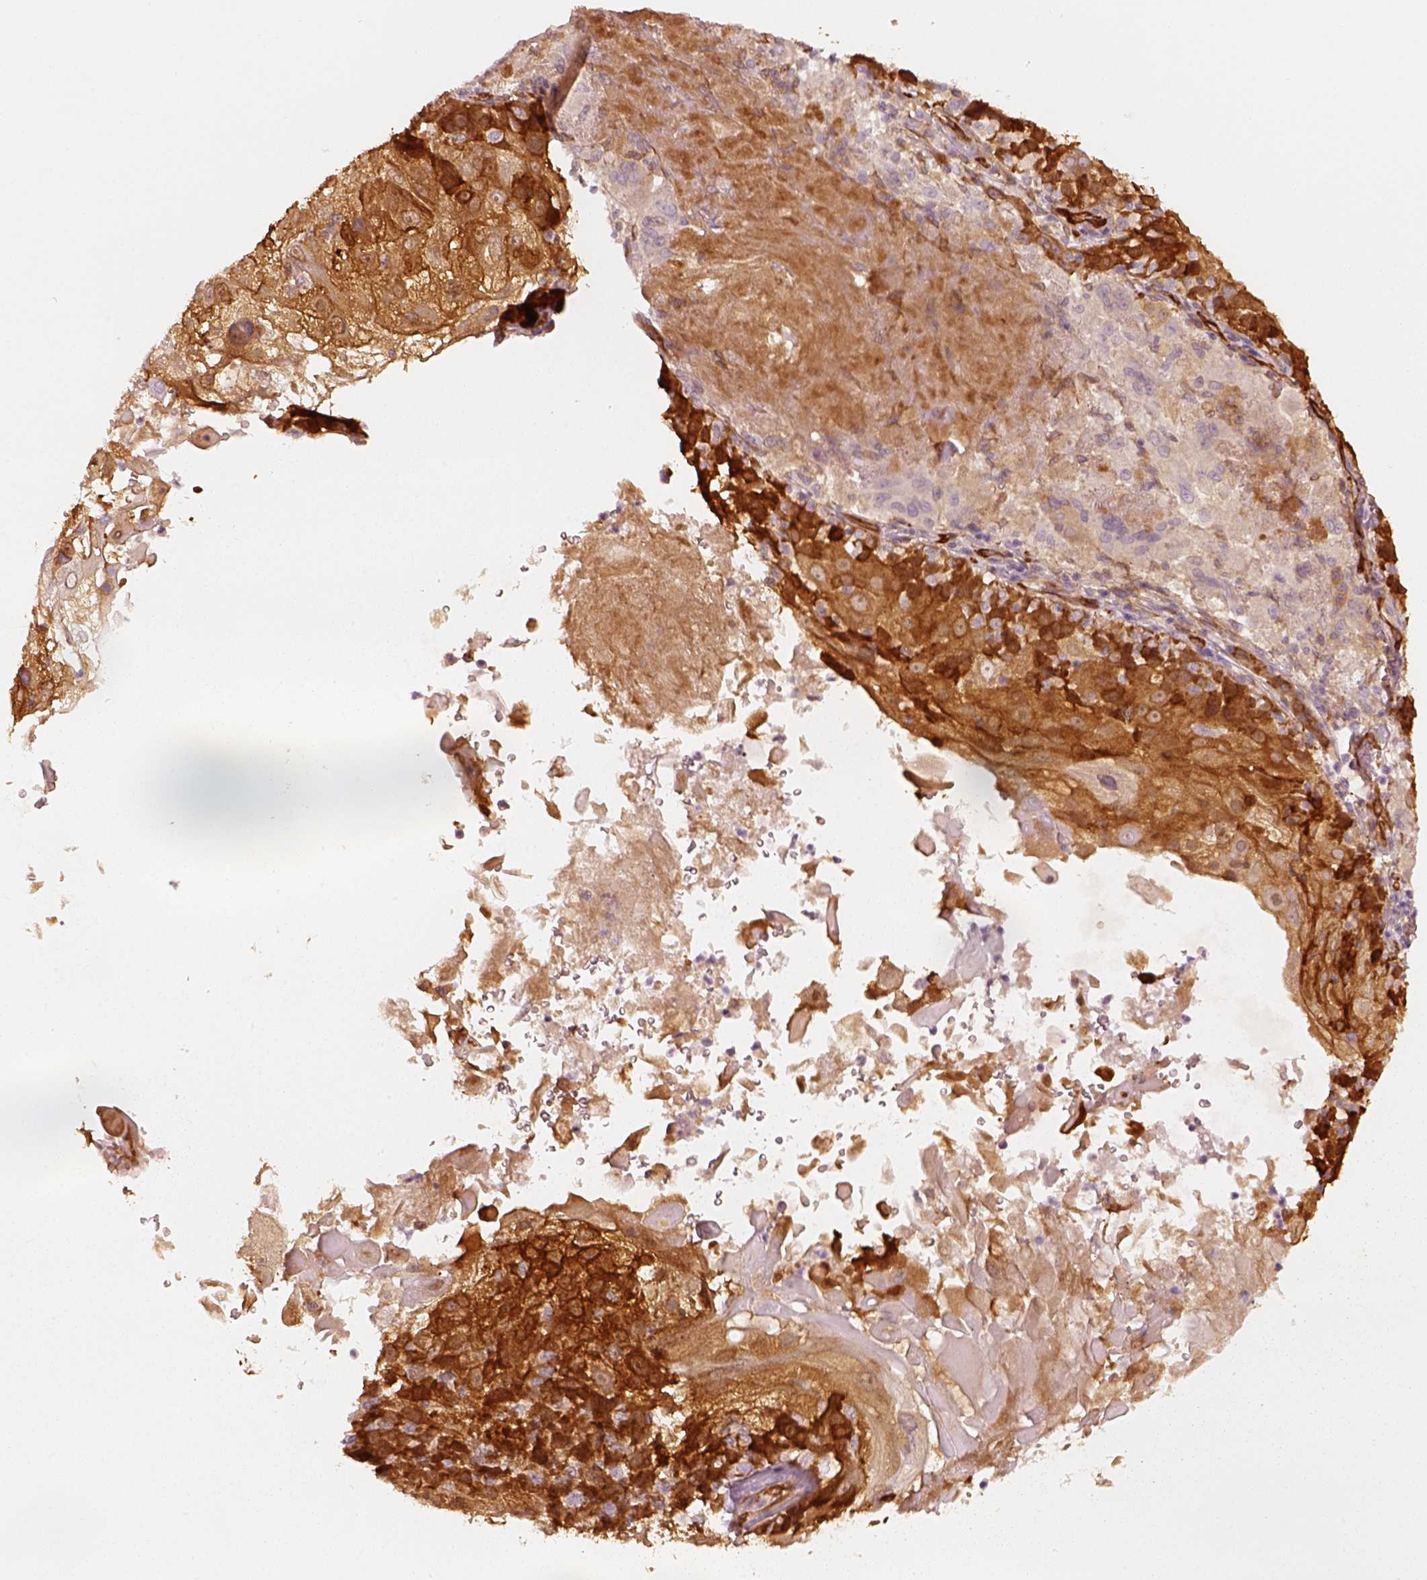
{"staining": {"intensity": "strong", "quantity": ">75%", "location": "cytoplasmic/membranous"}, "tissue": "skin cancer", "cell_type": "Tumor cells", "image_type": "cancer", "snomed": [{"axis": "morphology", "description": "Normal tissue, NOS"}, {"axis": "morphology", "description": "Squamous cell carcinoma, NOS"}, {"axis": "topography", "description": "Skin"}], "caption": "Immunohistochemical staining of skin cancer displays high levels of strong cytoplasmic/membranous positivity in about >75% of tumor cells.", "gene": "FSCN1", "patient": {"sex": "female", "age": 83}}